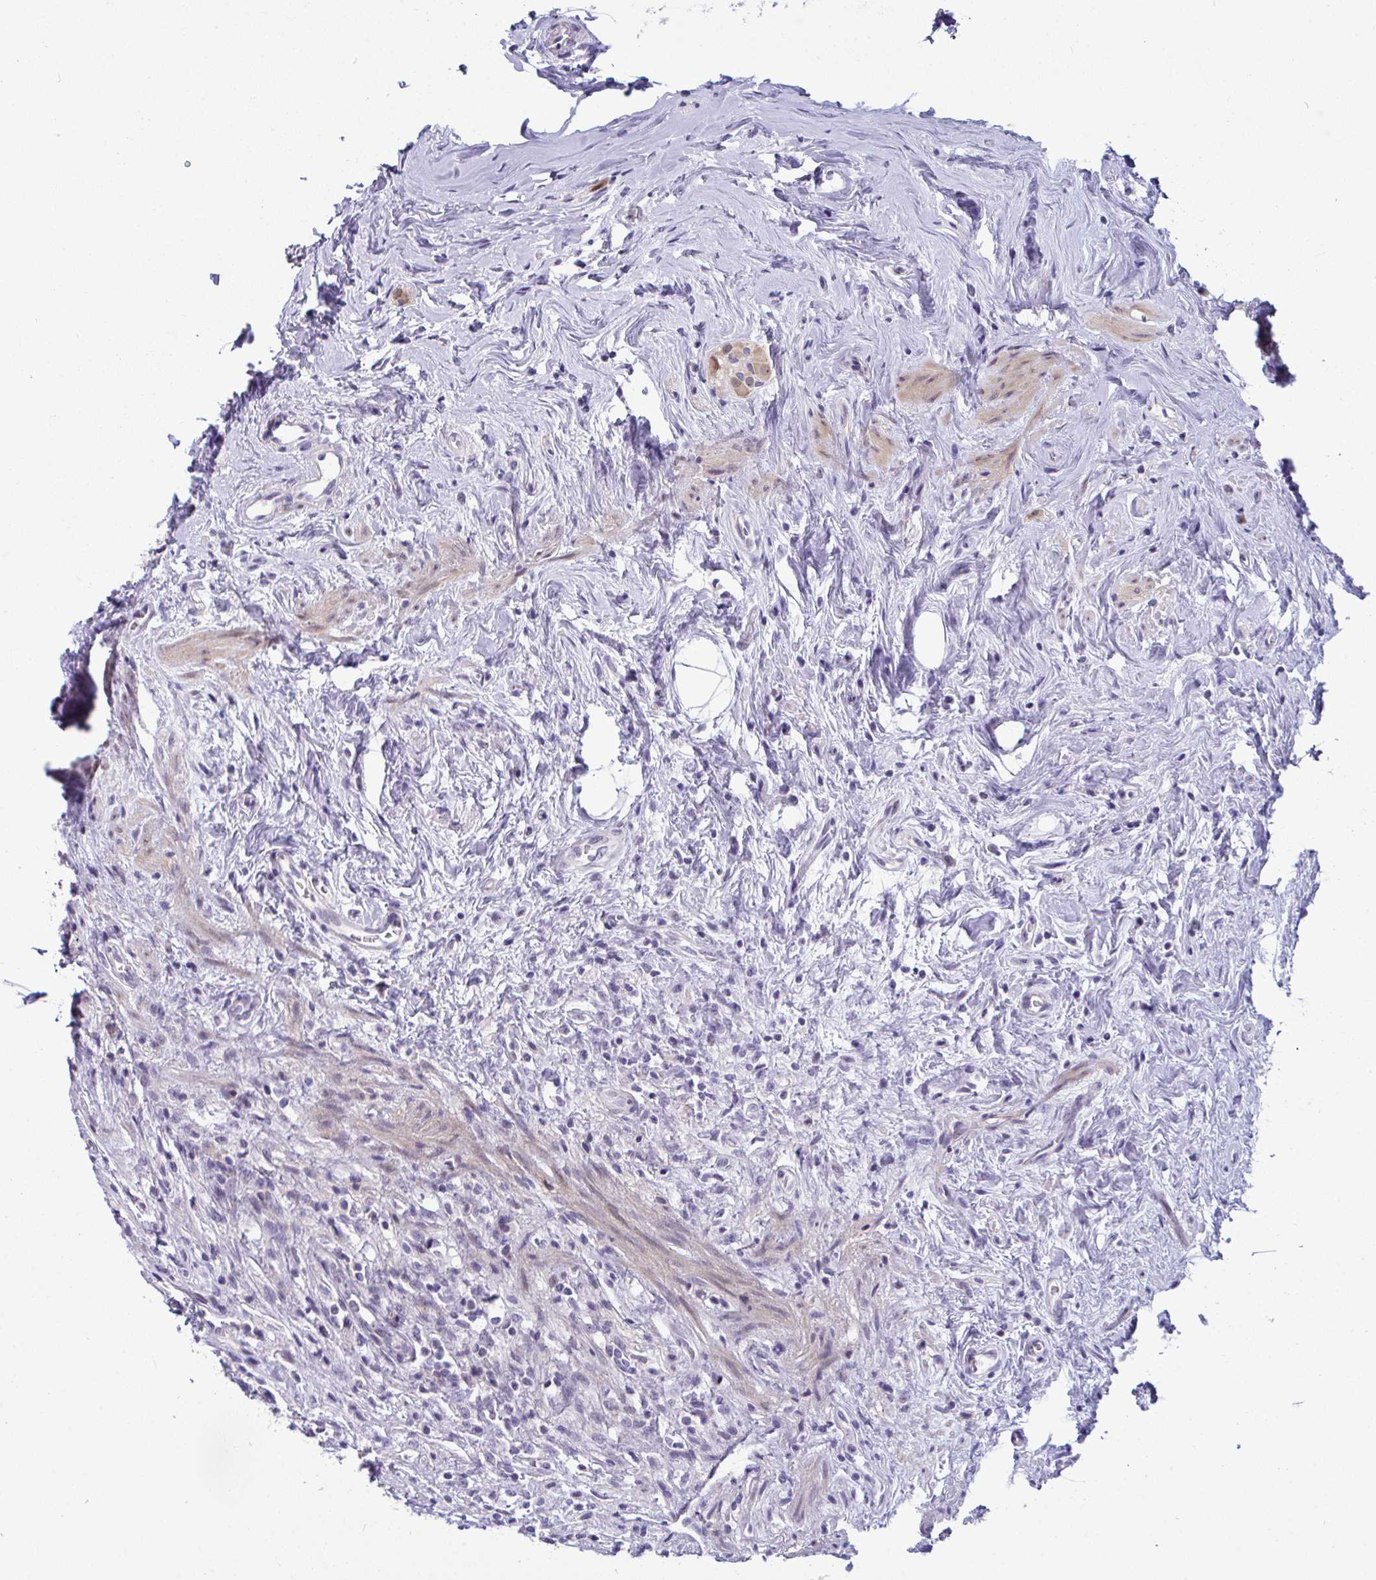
{"staining": {"intensity": "weak", "quantity": "<25%", "location": "cytoplasmic/membranous"}, "tissue": "carcinoid", "cell_type": "Tumor cells", "image_type": "cancer", "snomed": [{"axis": "morphology", "description": "Carcinoid, malignant, NOS"}, {"axis": "topography", "description": "Small intestine"}], "caption": "This is an IHC micrograph of human carcinoid (malignant). There is no expression in tumor cells.", "gene": "USP35", "patient": {"sex": "female", "age": 73}}